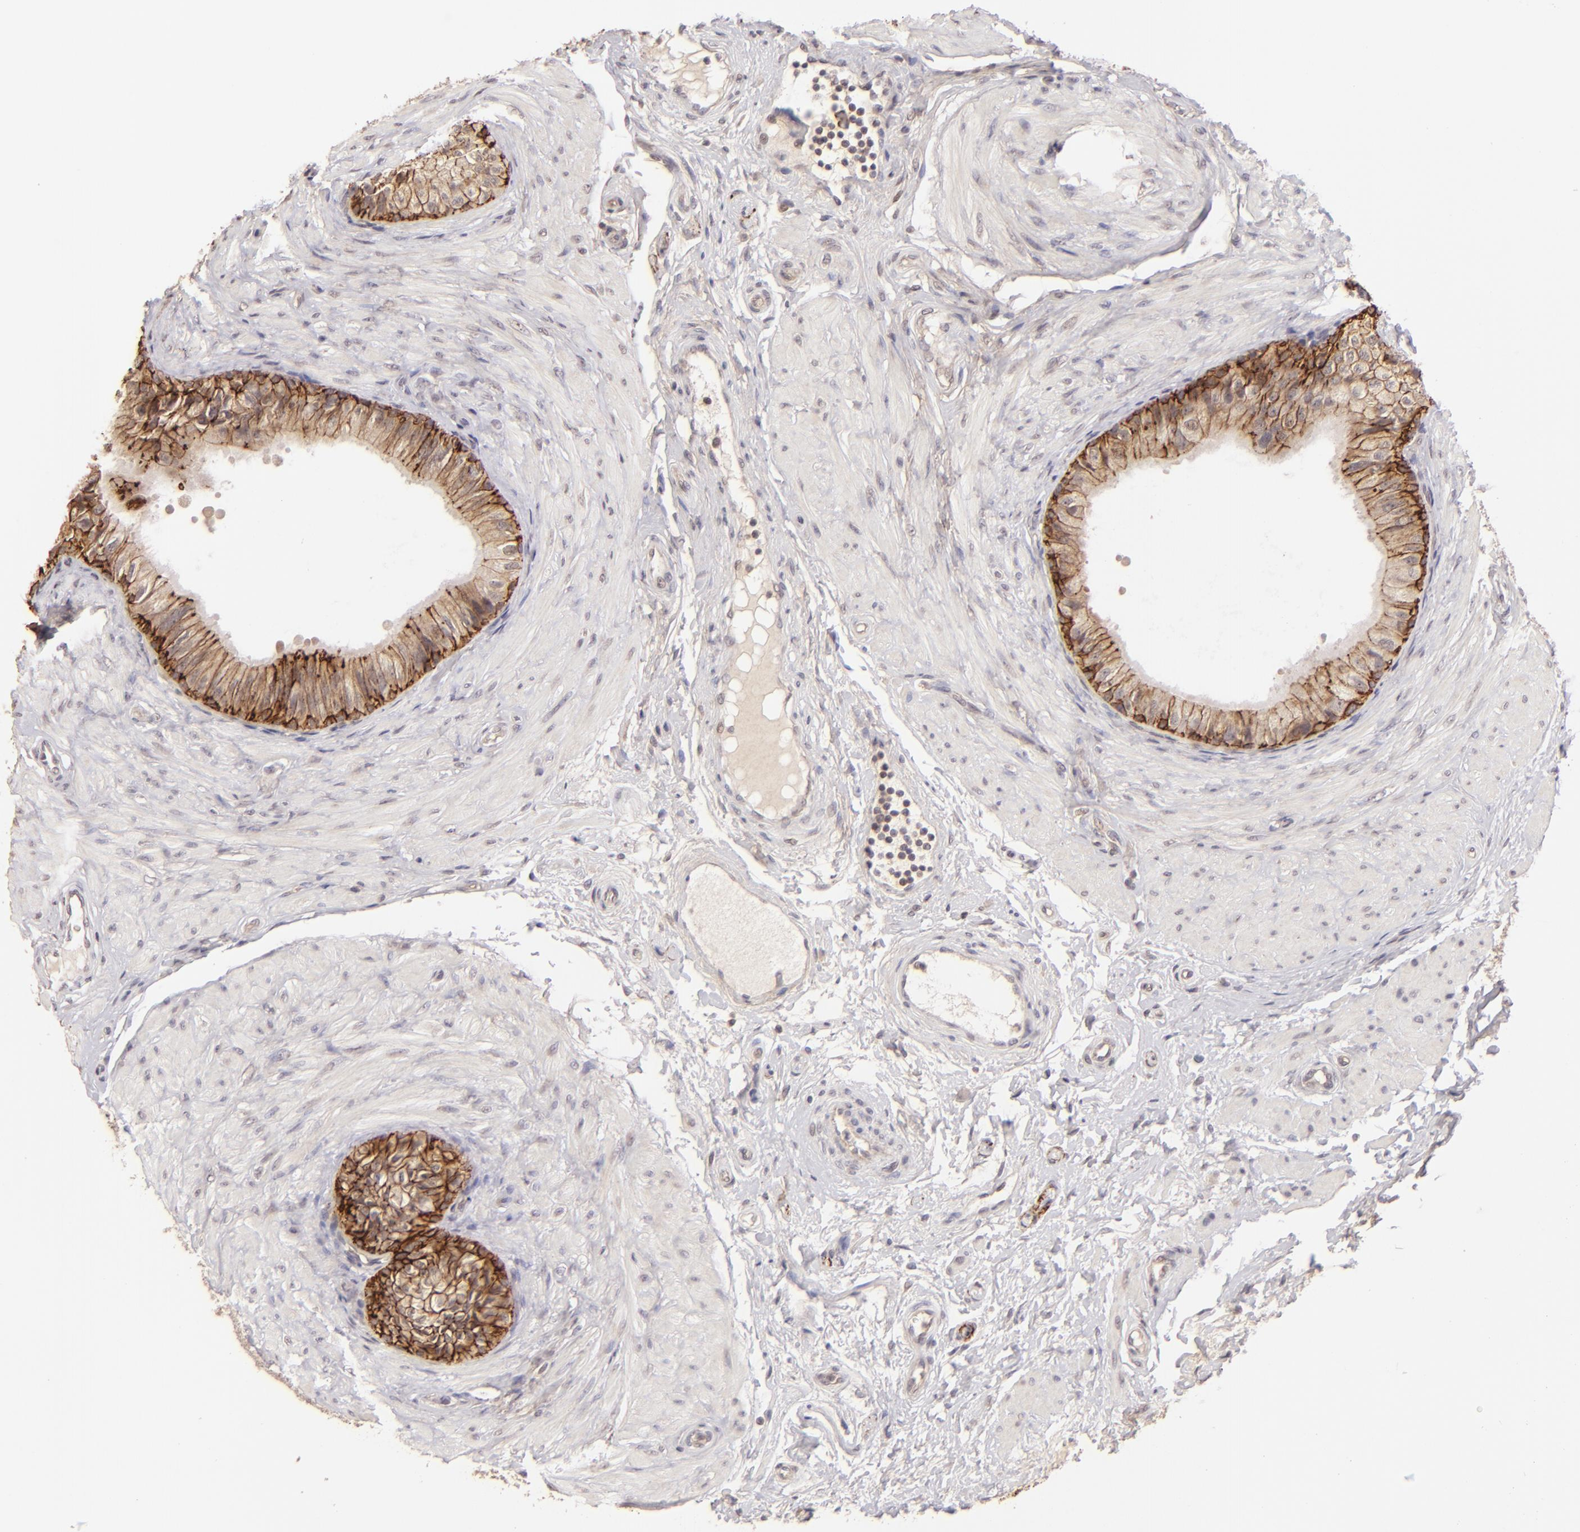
{"staining": {"intensity": "moderate", "quantity": ">75%", "location": "cytoplasmic/membranous"}, "tissue": "epididymis", "cell_type": "Glandular cells", "image_type": "normal", "snomed": [{"axis": "morphology", "description": "Normal tissue, NOS"}, {"axis": "topography", "description": "Epididymis"}], "caption": "A high-resolution micrograph shows IHC staining of unremarkable epididymis, which reveals moderate cytoplasmic/membranous staining in approximately >75% of glandular cells.", "gene": "CLDN1", "patient": {"sex": "male", "age": 68}}